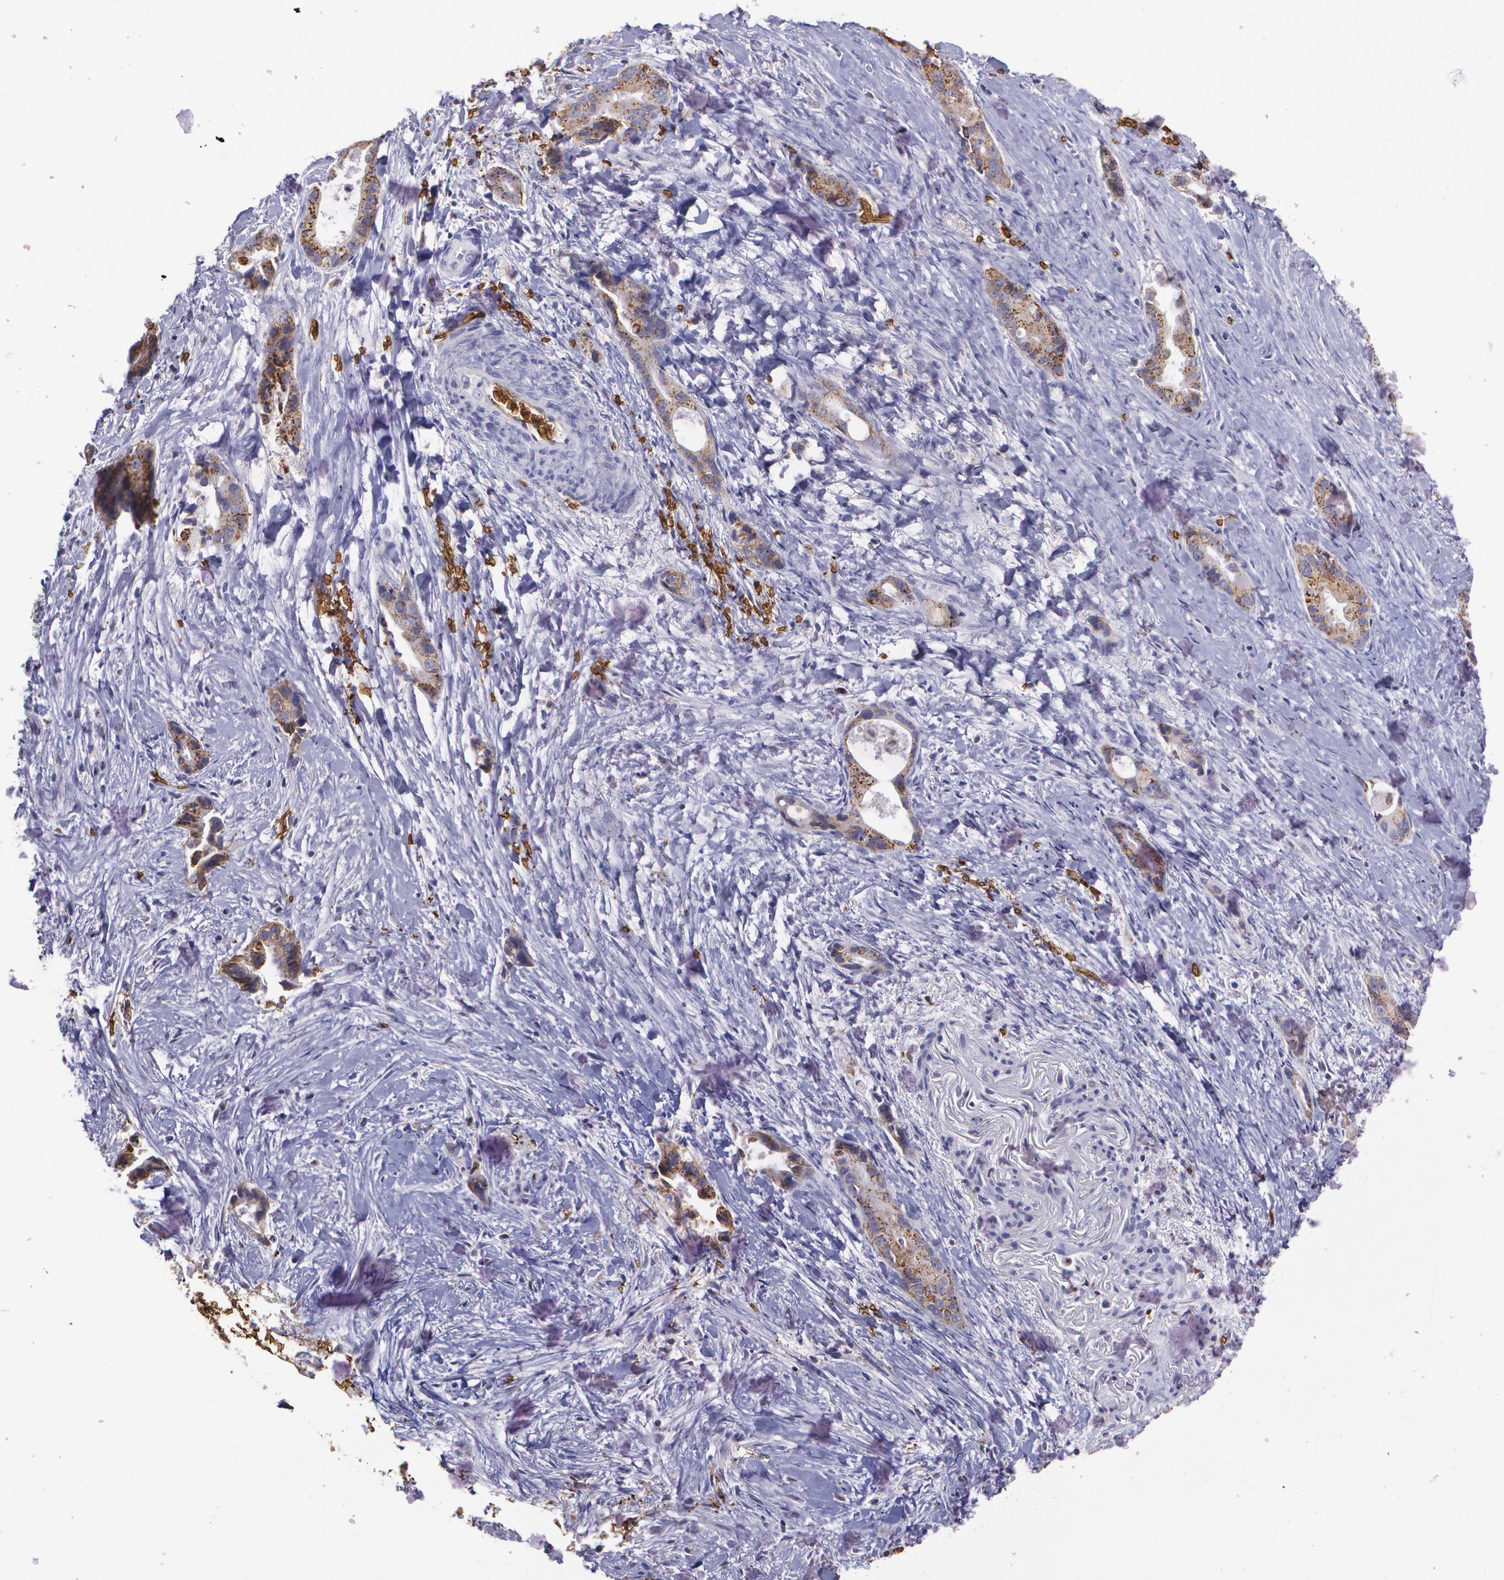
{"staining": {"intensity": "strong", "quantity": ">75%", "location": "cytoplasmic/membranous"}, "tissue": "liver cancer", "cell_type": "Tumor cells", "image_type": "cancer", "snomed": [{"axis": "morphology", "description": "Cholangiocarcinoma"}, {"axis": "topography", "description": "Liver"}], "caption": "Immunohistochemistry (IHC) (DAB (3,3'-diaminobenzidine)) staining of human liver cholangiocarcinoma shows strong cytoplasmic/membranous protein staining in approximately >75% of tumor cells.", "gene": "SLC2A1", "patient": {"sex": "female", "age": 55}}